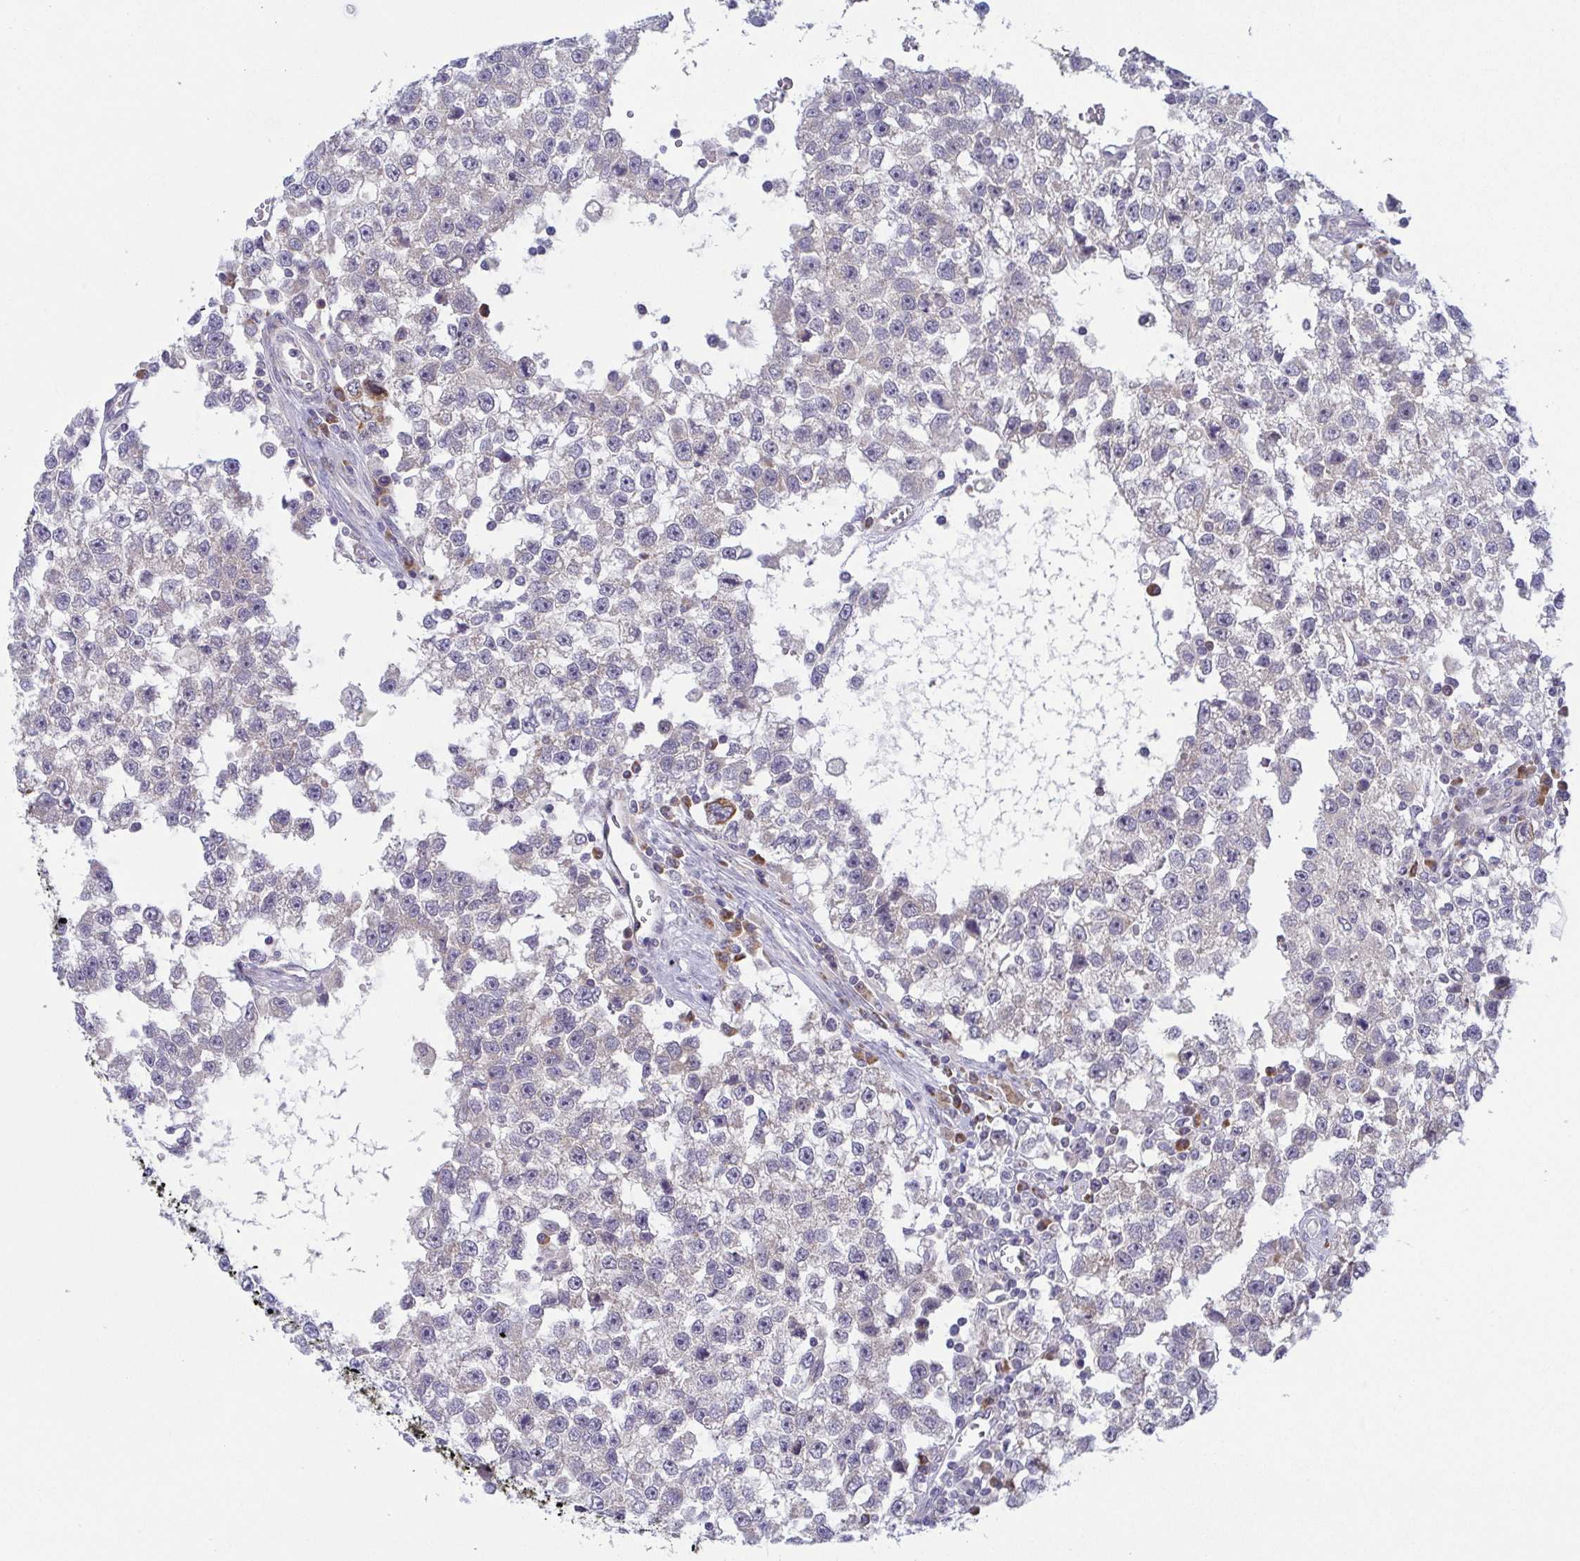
{"staining": {"intensity": "negative", "quantity": "none", "location": "none"}, "tissue": "testis cancer", "cell_type": "Tumor cells", "image_type": "cancer", "snomed": [{"axis": "morphology", "description": "Seminoma, NOS"}, {"axis": "topography", "description": "Testis"}], "caption": "A histopathology image of human testis seminoma is negative for staining in tumor cells. (IHC, brightfield microscopy, high magnification).", "gene": "BCL2L1", "patient": {"sex": "male", "age": 34}}